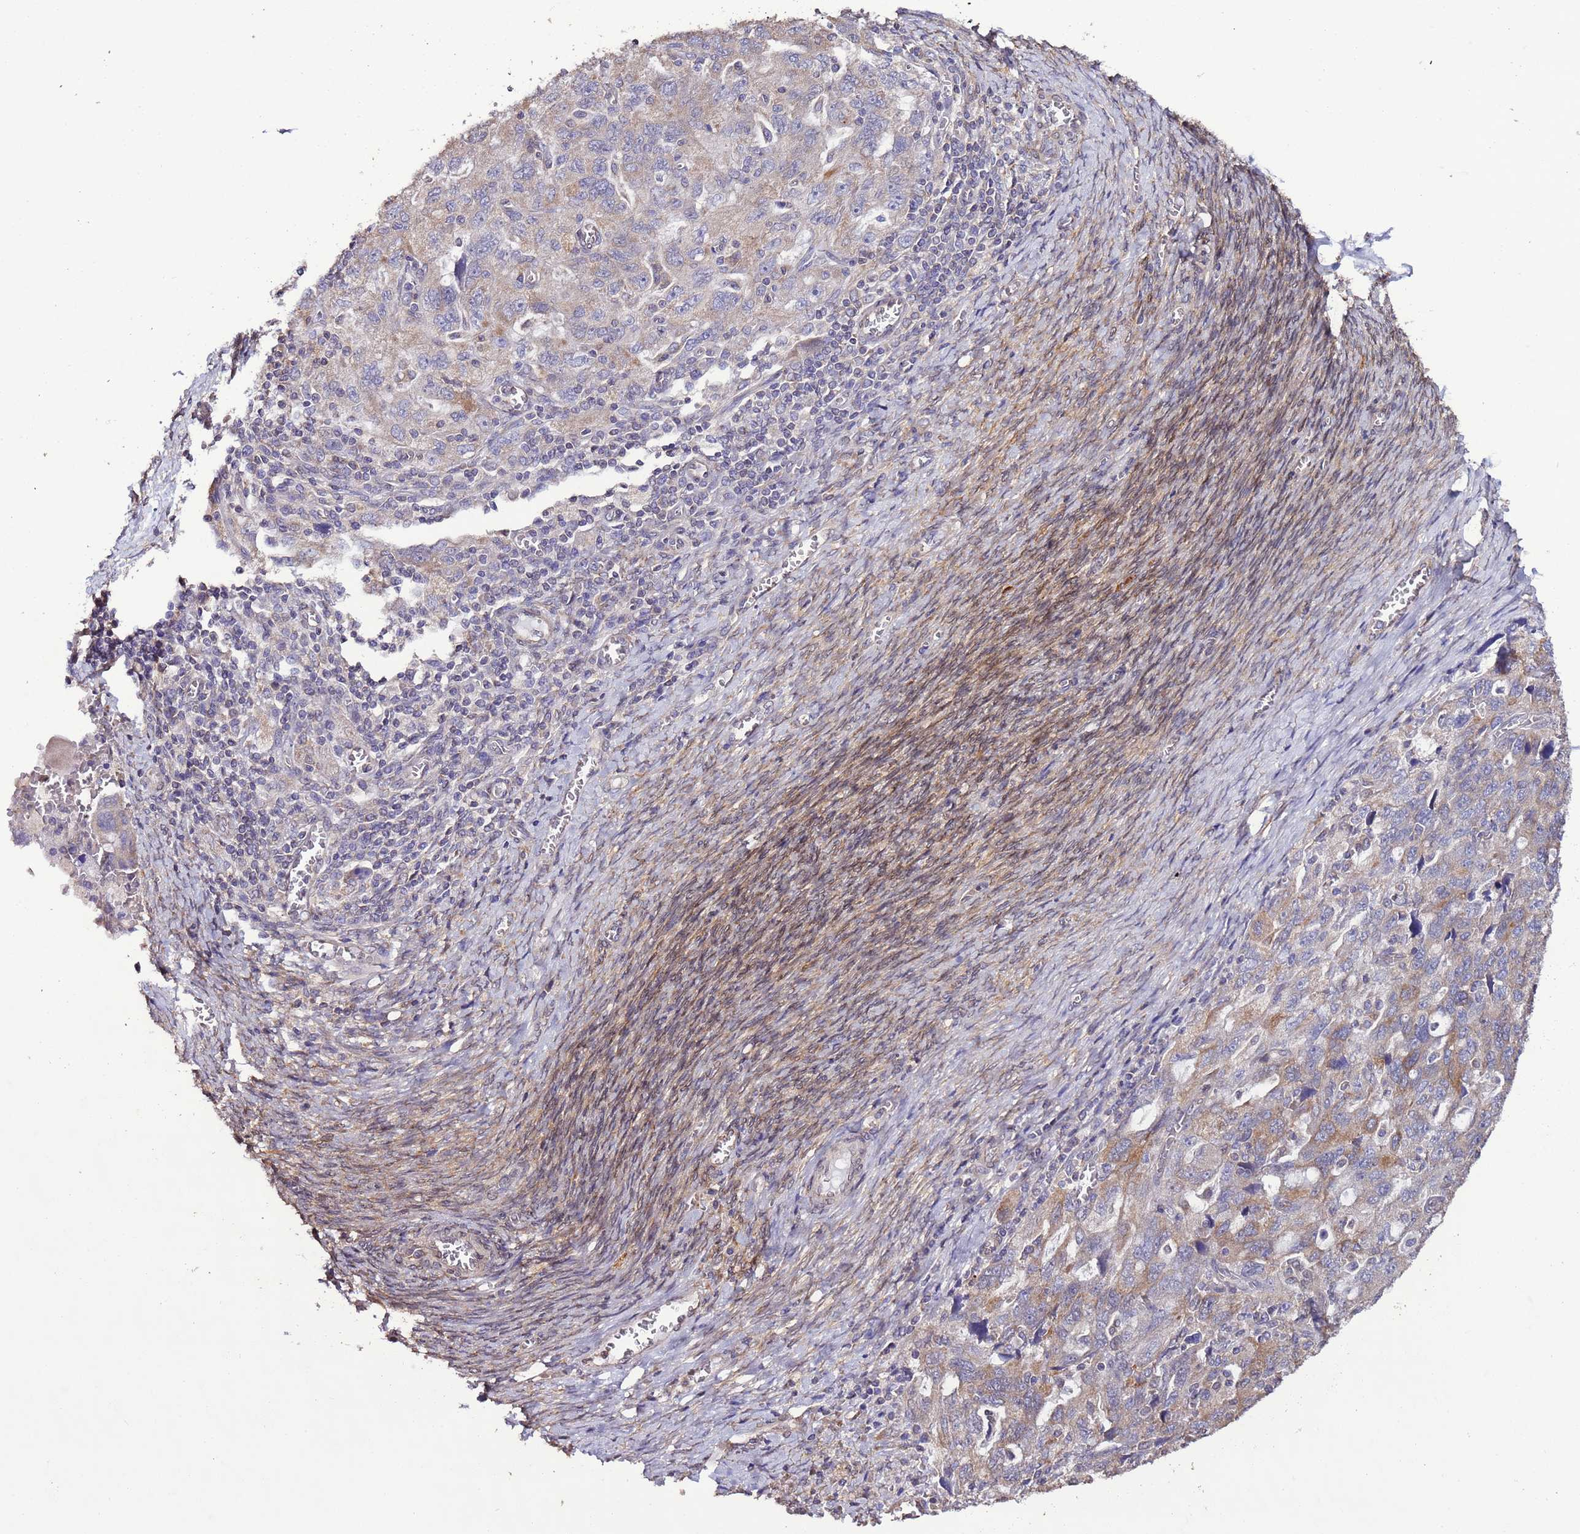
{"staining": {"intensity": "moderate", "quantity": "25%-75%", "location": "cytoplasmic/membranous"}, "tissue": "ovarian cancer", "cell_type": "Tumor cells", "image_type": "cancer", "snomed": [{"axis": "morphology", "description": "Carcinoma, NOS"}, {"axis": "morphology", "description": "Cystadenocarcinoma, serous, NOS"}, {"axis": "topography", "description": "Ovary"}], "caption": "Immunohistochemistry (IHC) (DAB (3,3'-diaminobenzidine)) staining of ovarian carcinoma reveals moderate cytoplasmic/membranous protein staining in approximately 25%-75% of tumor cells.", "gene": "SLC41A3", "patient": {"sex": "female", "age": 69}}